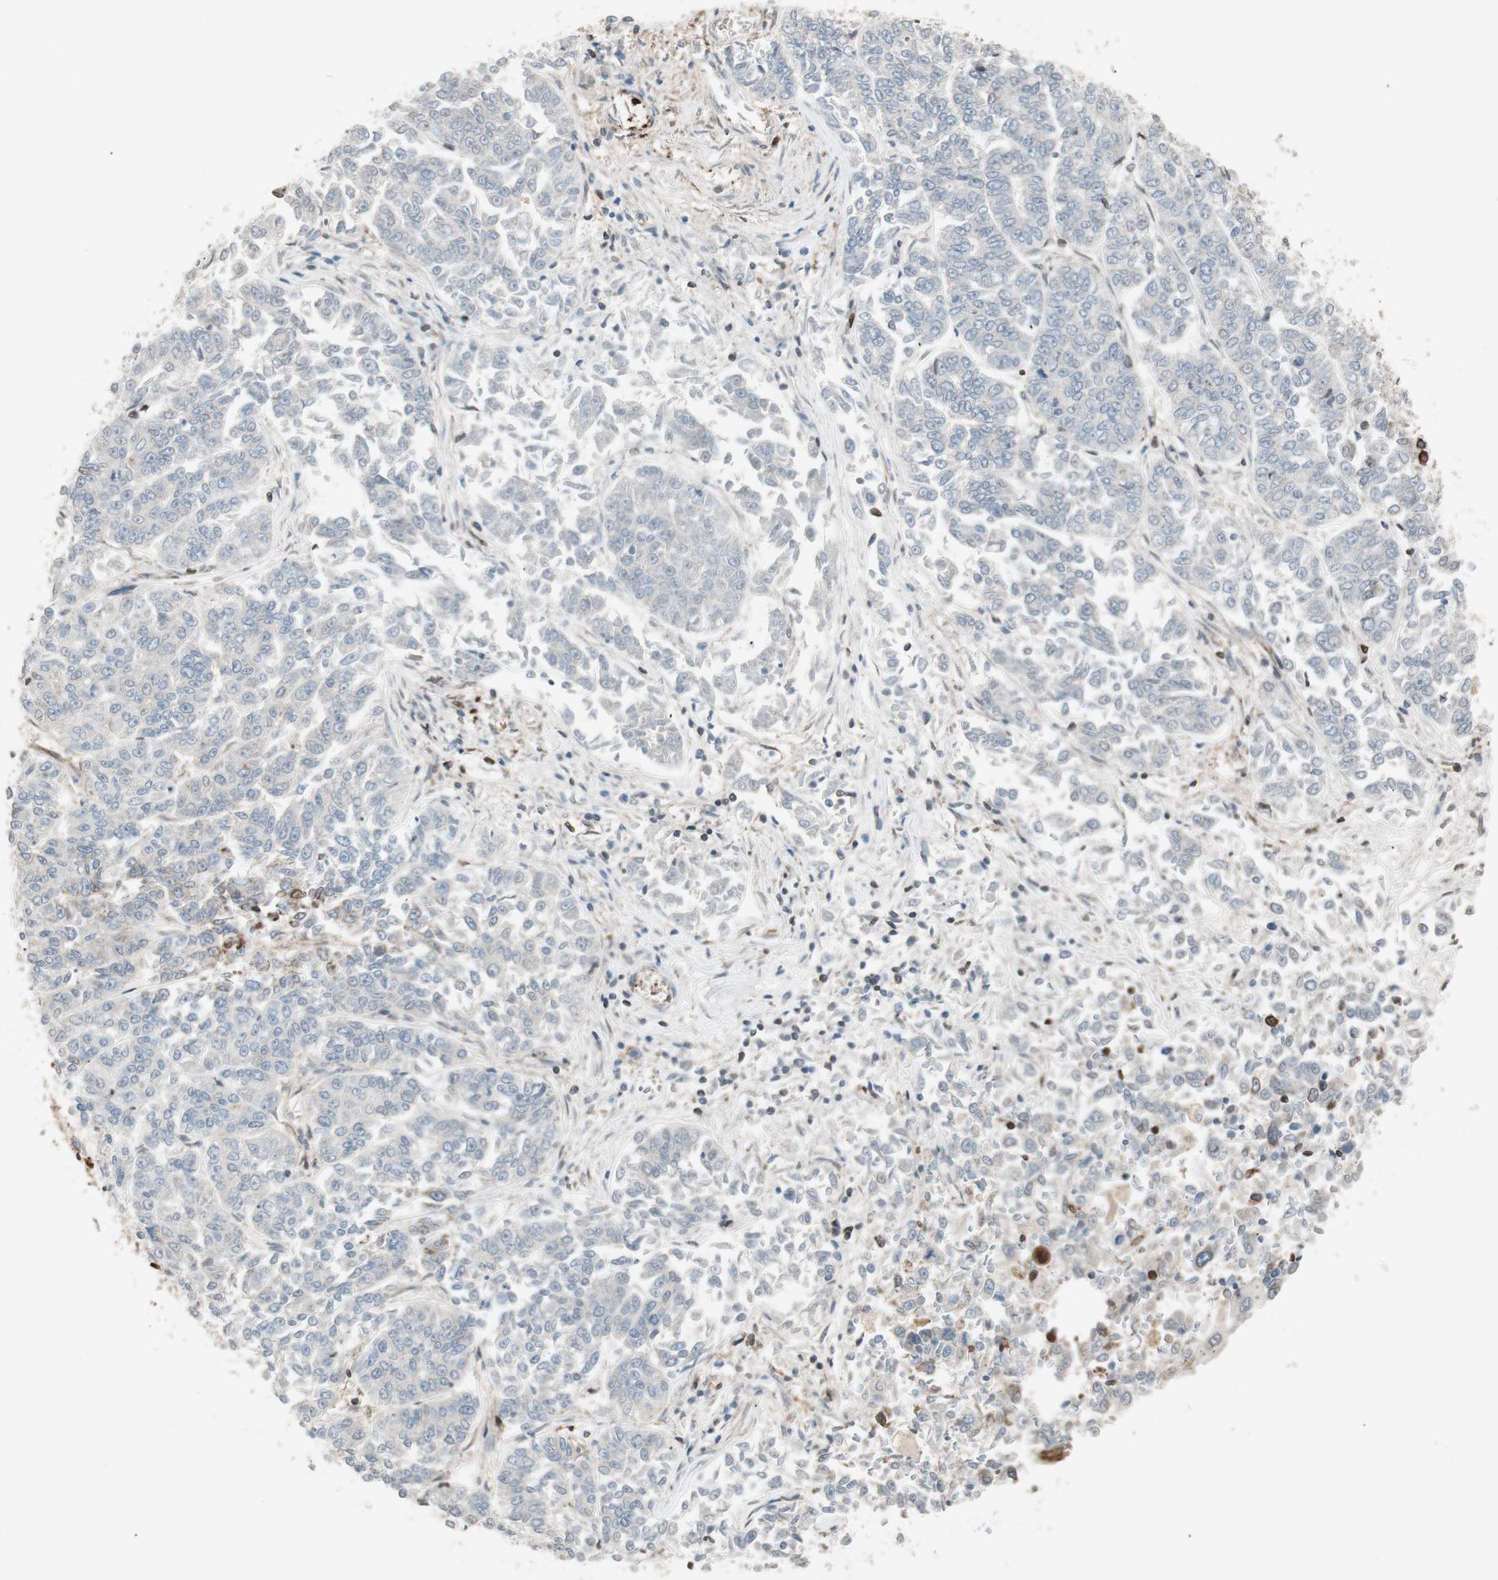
{"staining": {"intensity": "weak", "quantity": "25%-75%", "location": "cytoplasmic/membranous"}, "tissue": "lung cancer", "cell_type": "Tumor cells", "image_type": "cancer", "snomed": [{"axis": "morphology", "description": "Adenocarcinoma, NOS"}, {"axis": "topography", "description": "Lung"}], "caption": "An immunohistochemistry (IHC) photomicrograph of neoplastic tissue is shown. Protein staining in brown highlights weak cytoplasmic/membranous positivity in lung adenocarcinoma within tumor cells. (Brightfield microscopy of DAB IHC at high magnification).", "gene": "NUP62", "patient": {"sex": "male", "age": 84}}